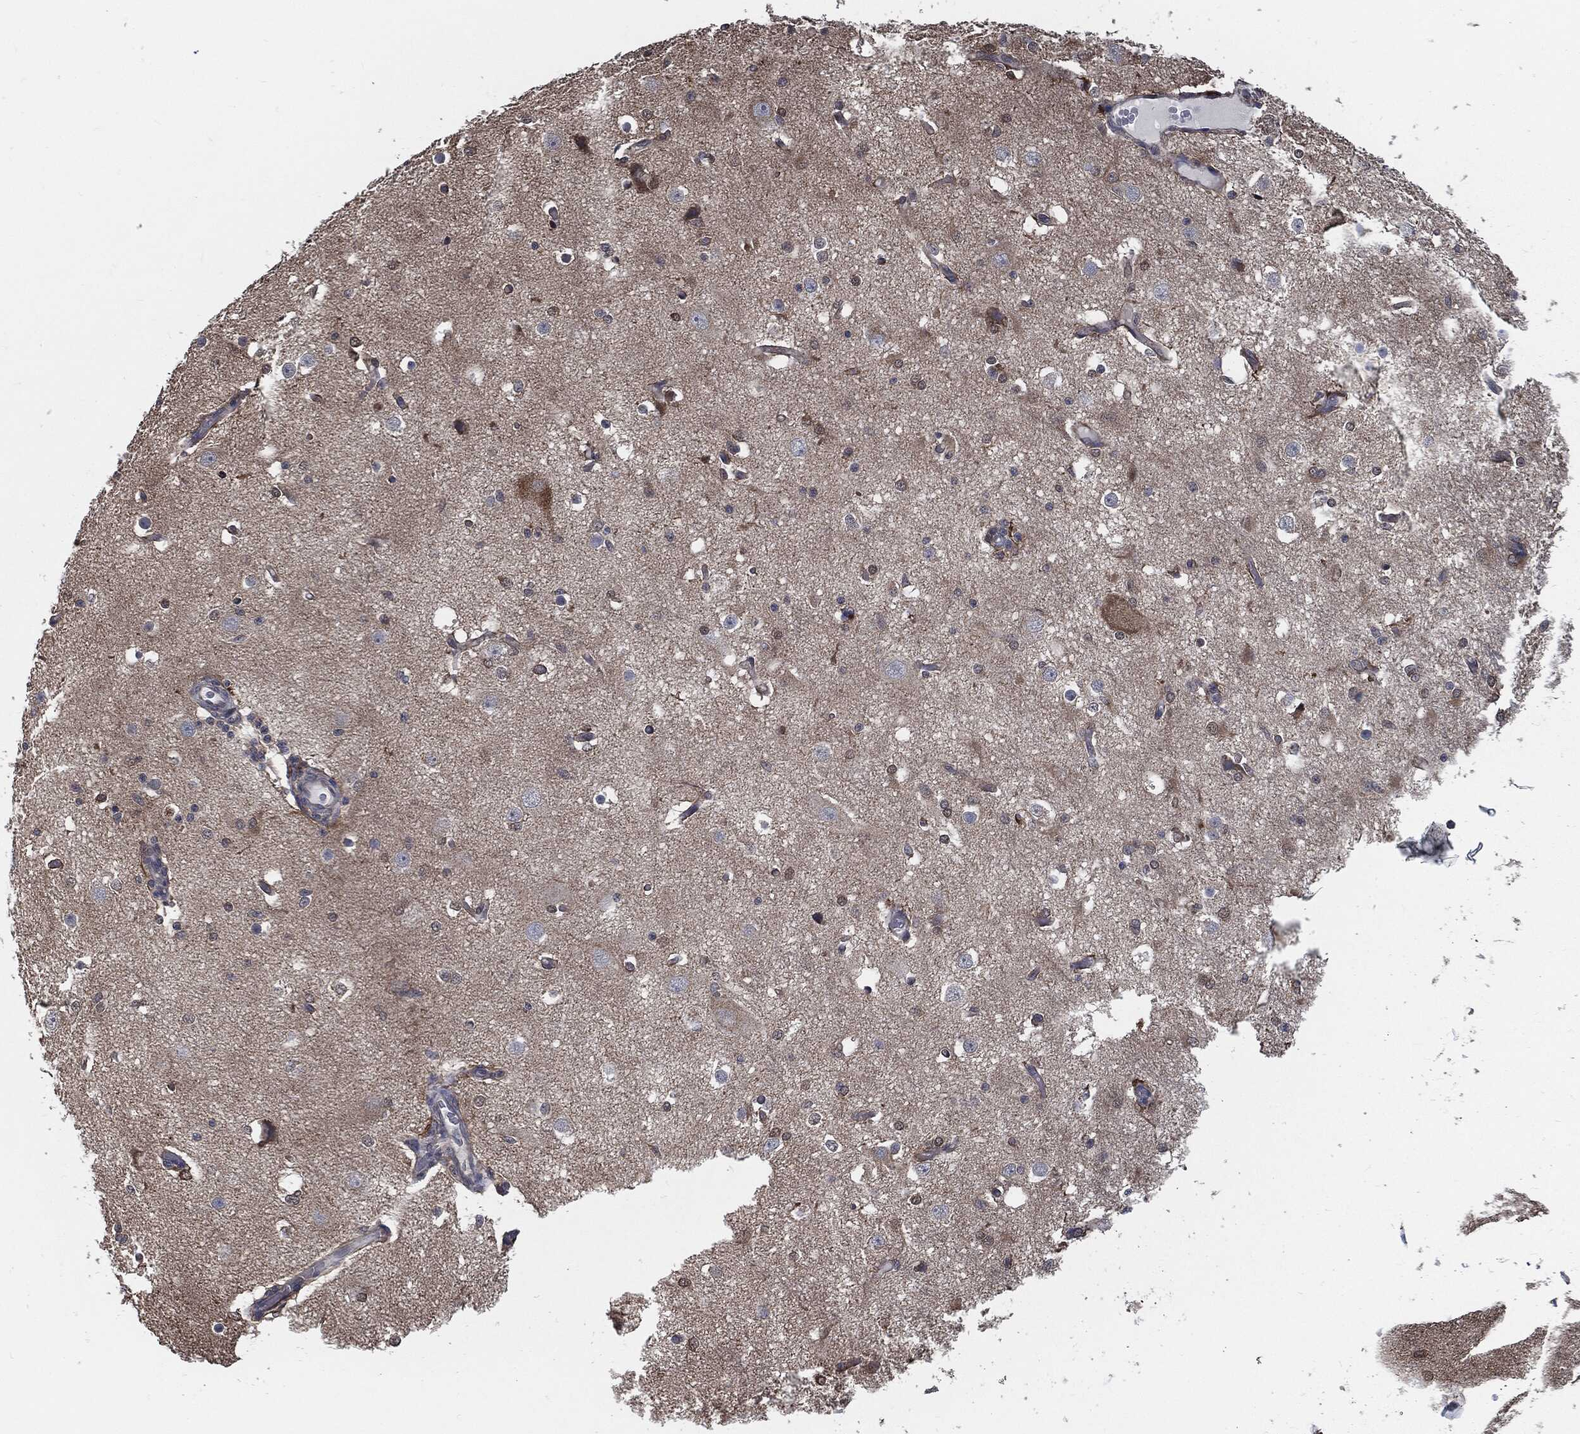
{"staining": {"intensity": "negative", "quantity": "none", "location": "none"}, "tissue": "cerebral cortex", "cell_type": "Endothelial cells", "image_type": "normal", "snomed": [{"axis": "morphology", "description": "Normal tissue, NOS"}, {"axis": "morphology", "description": "Inflammation, NOS"}, {"axis": "topography", "description": "Cerebral cortex"}], "caption": "This is a photomicrograph of IHC staining of benign cerebral cortex, which shows no staining in endothelial cells.", "gene": "PRDX4", "patient": {"sex": "male", "age": 6}}